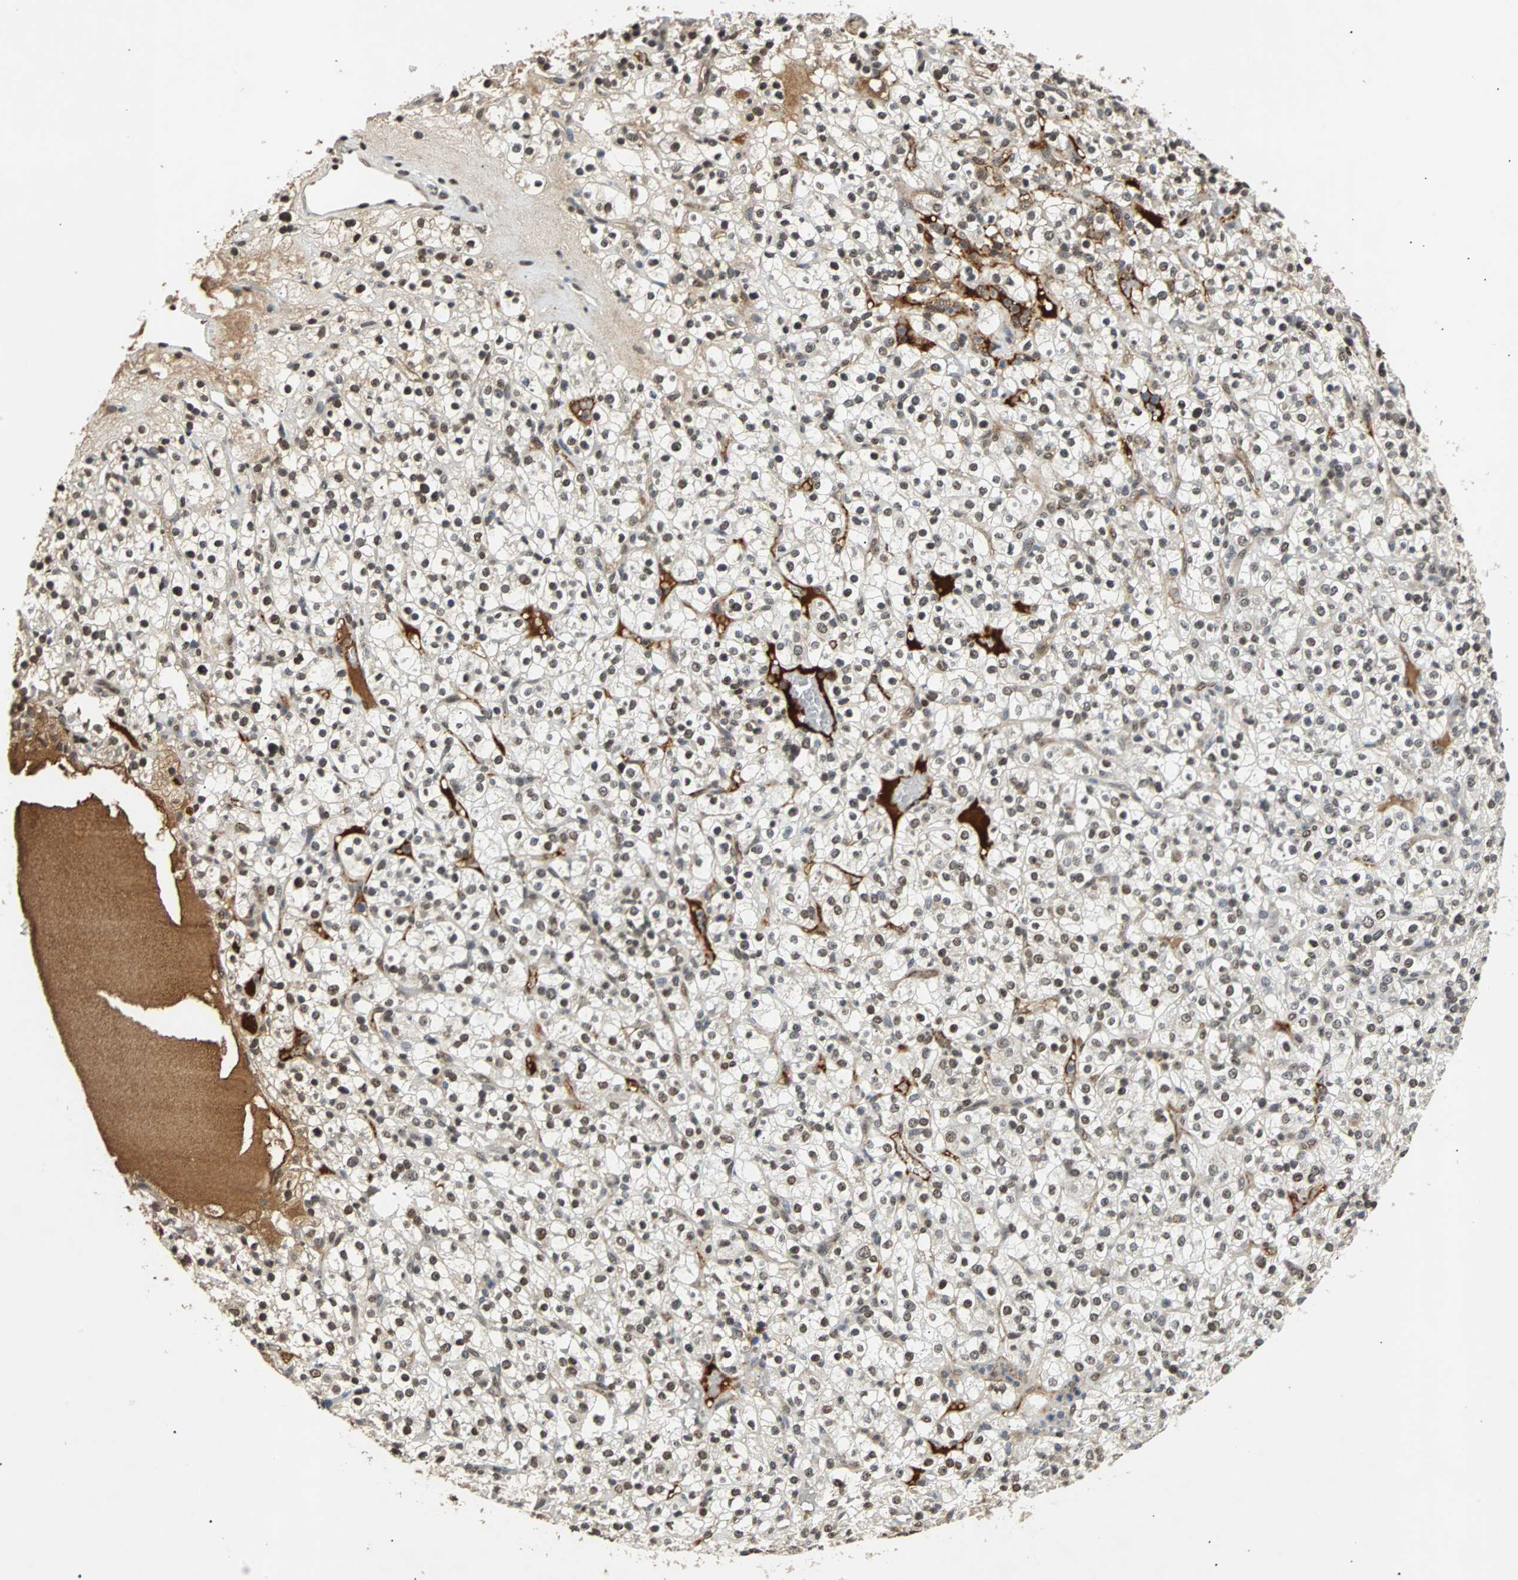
{"staining": {"intensity": "moderate", "quantity": ">75%", "location": "nuclear"}, "tissue": "renal cancer", "cell_type": "Tumor cells", "image_type": "cancer", "snomed": [{"axis": "morphology", "description": "Normal tissue, NOS"}, {"axis": "morphology", "description": "Adenocarcinoma, NOS"}, {"axis": "topography", "description": "Kidney"}], "caption": "Immunohistochemistry (IHC) micrograph of human renal adenocarcinoma stained for a protein (brown), which displays medium levels of moderate nuclear staining in approximately >75% of tumor cells.", "gene": "PHC1", "patient": {"sex": "female", "age": 72}}